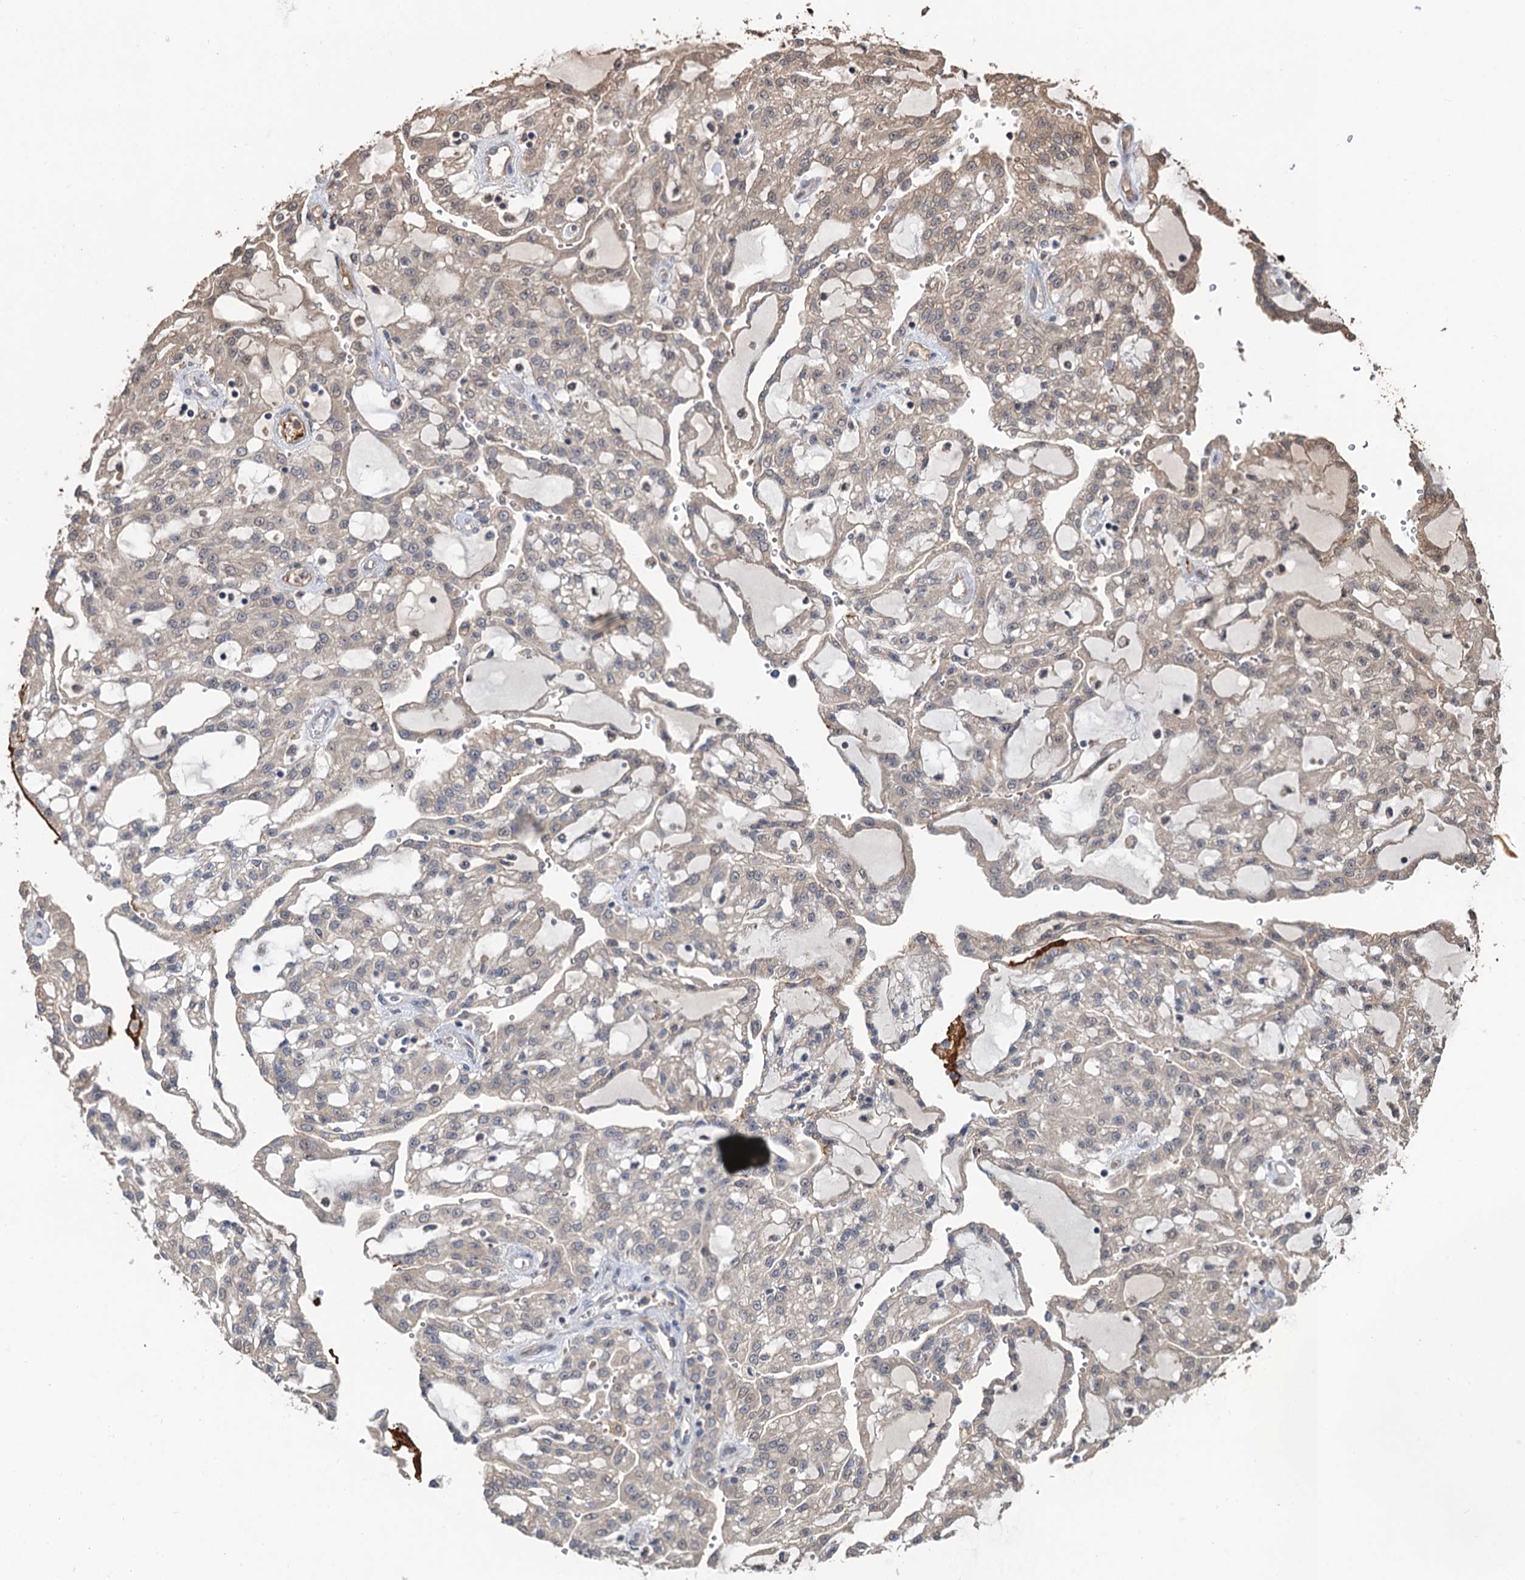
{"staining": {"intensity": "negative", "quantity": "none", "location": "none"}, "tissue": "renal cancer", "cell_type": "Tumor cells", "image_type": "cancer", "snomed": [{"axis": "morphology", "description": "Adenocarcinoma, NOS"}, {"axis": "topography", "description": "Kidney"}], "caption": "Tumor cells are negative for brown protein staining in renal adenocarcinoma.", "gene": "DEXI", "patient": {"sex": "male", "age": 63}}